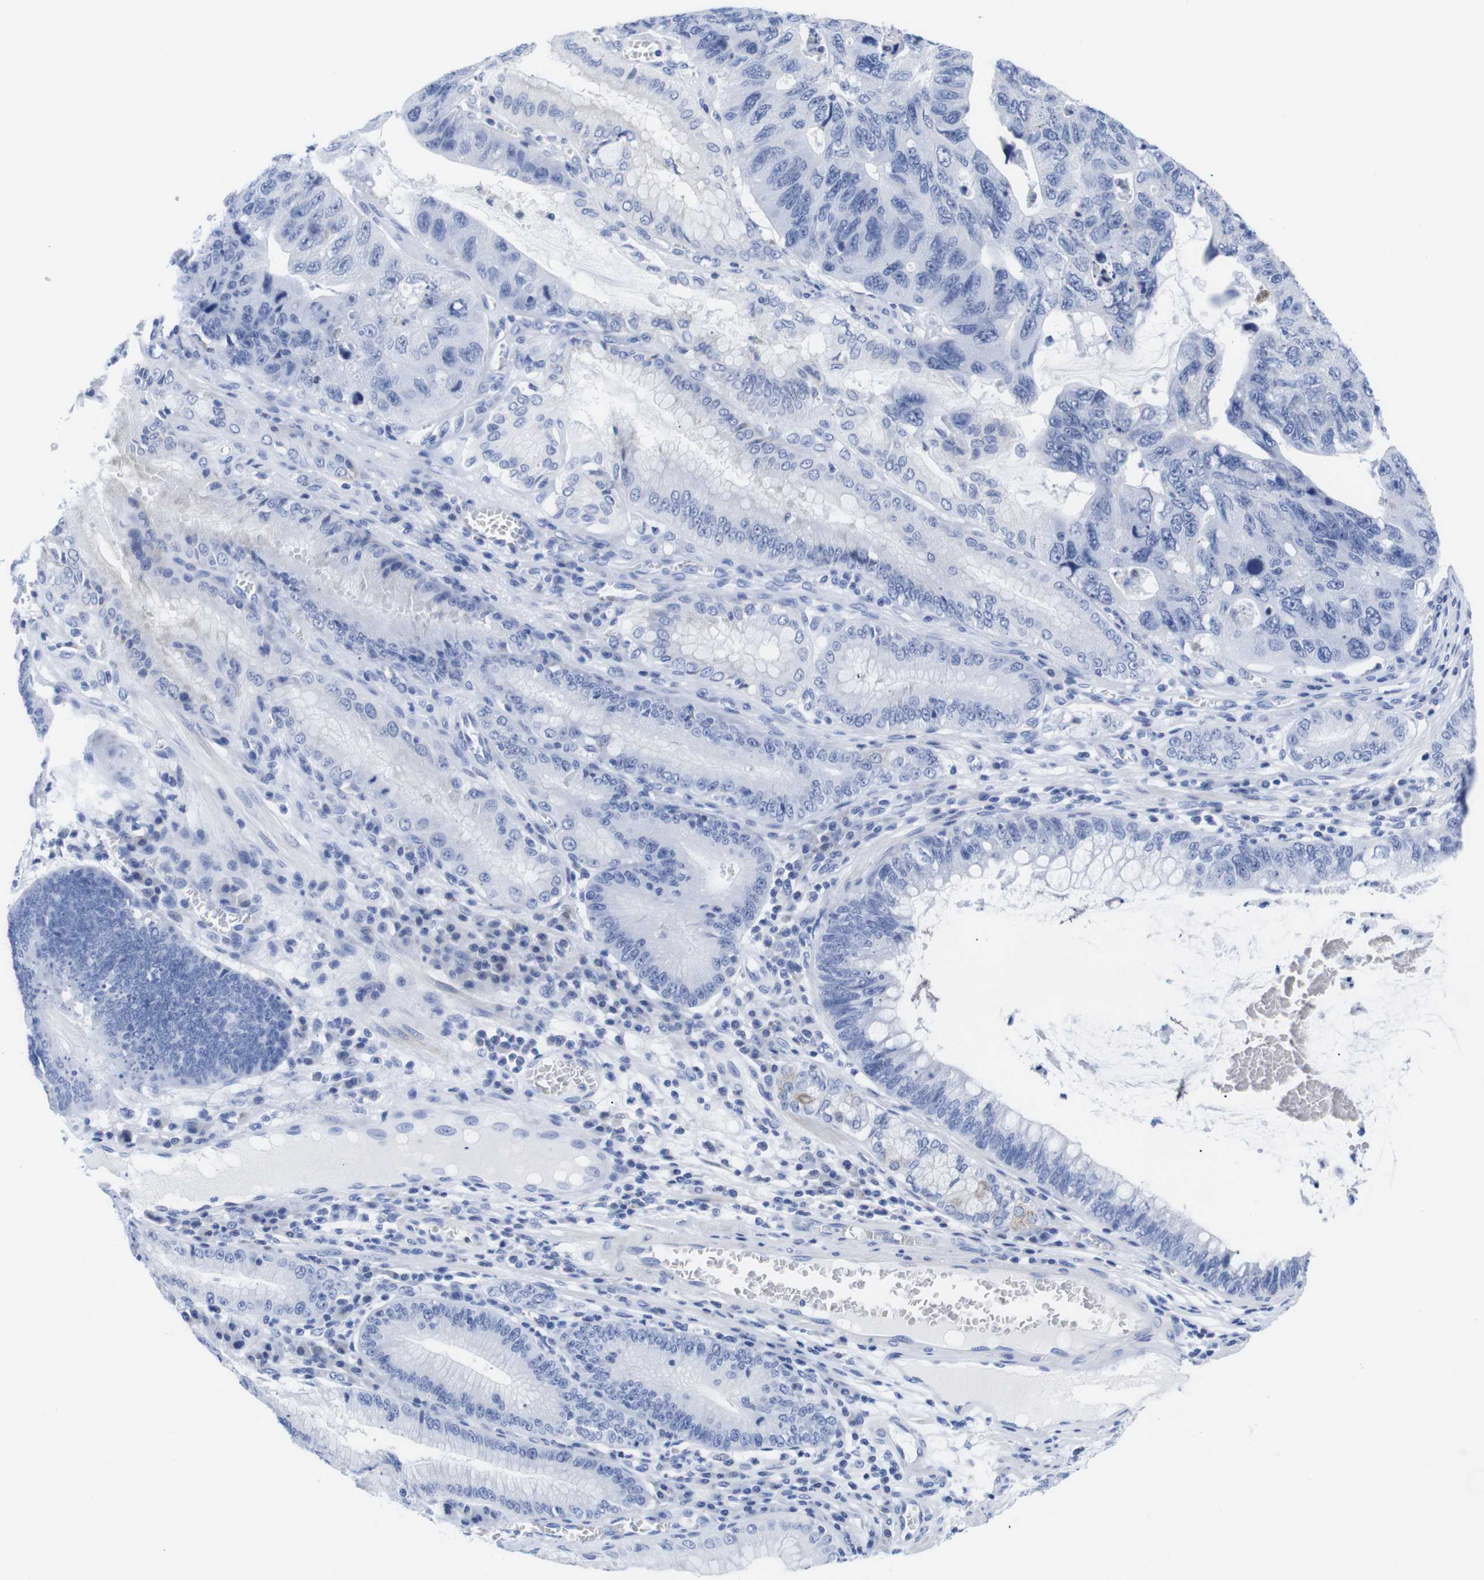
{"staining": {"intensity": "negative", "quantity": "none", "location": "none"}, "tissue": "stomach cancer", "cell_type": "Tumor cells", "image_type": "cancer", "snomed": [{"axis": "morphology", "description": "Adenocarcinoma, NOS"}, {"axis": "topography", "description": "Stomach"}], "caption": "High magnification brightfield microscopy of stomach cancer stained with DAB (3,3'-diaminobenzidine) (brown) and counterstained with hematoxylin (blue): tumor cells show no significant expression. Nuclei are stained in blue.", "gene": "LRRC55", "patient": {"sex": "male", "age": 59}}